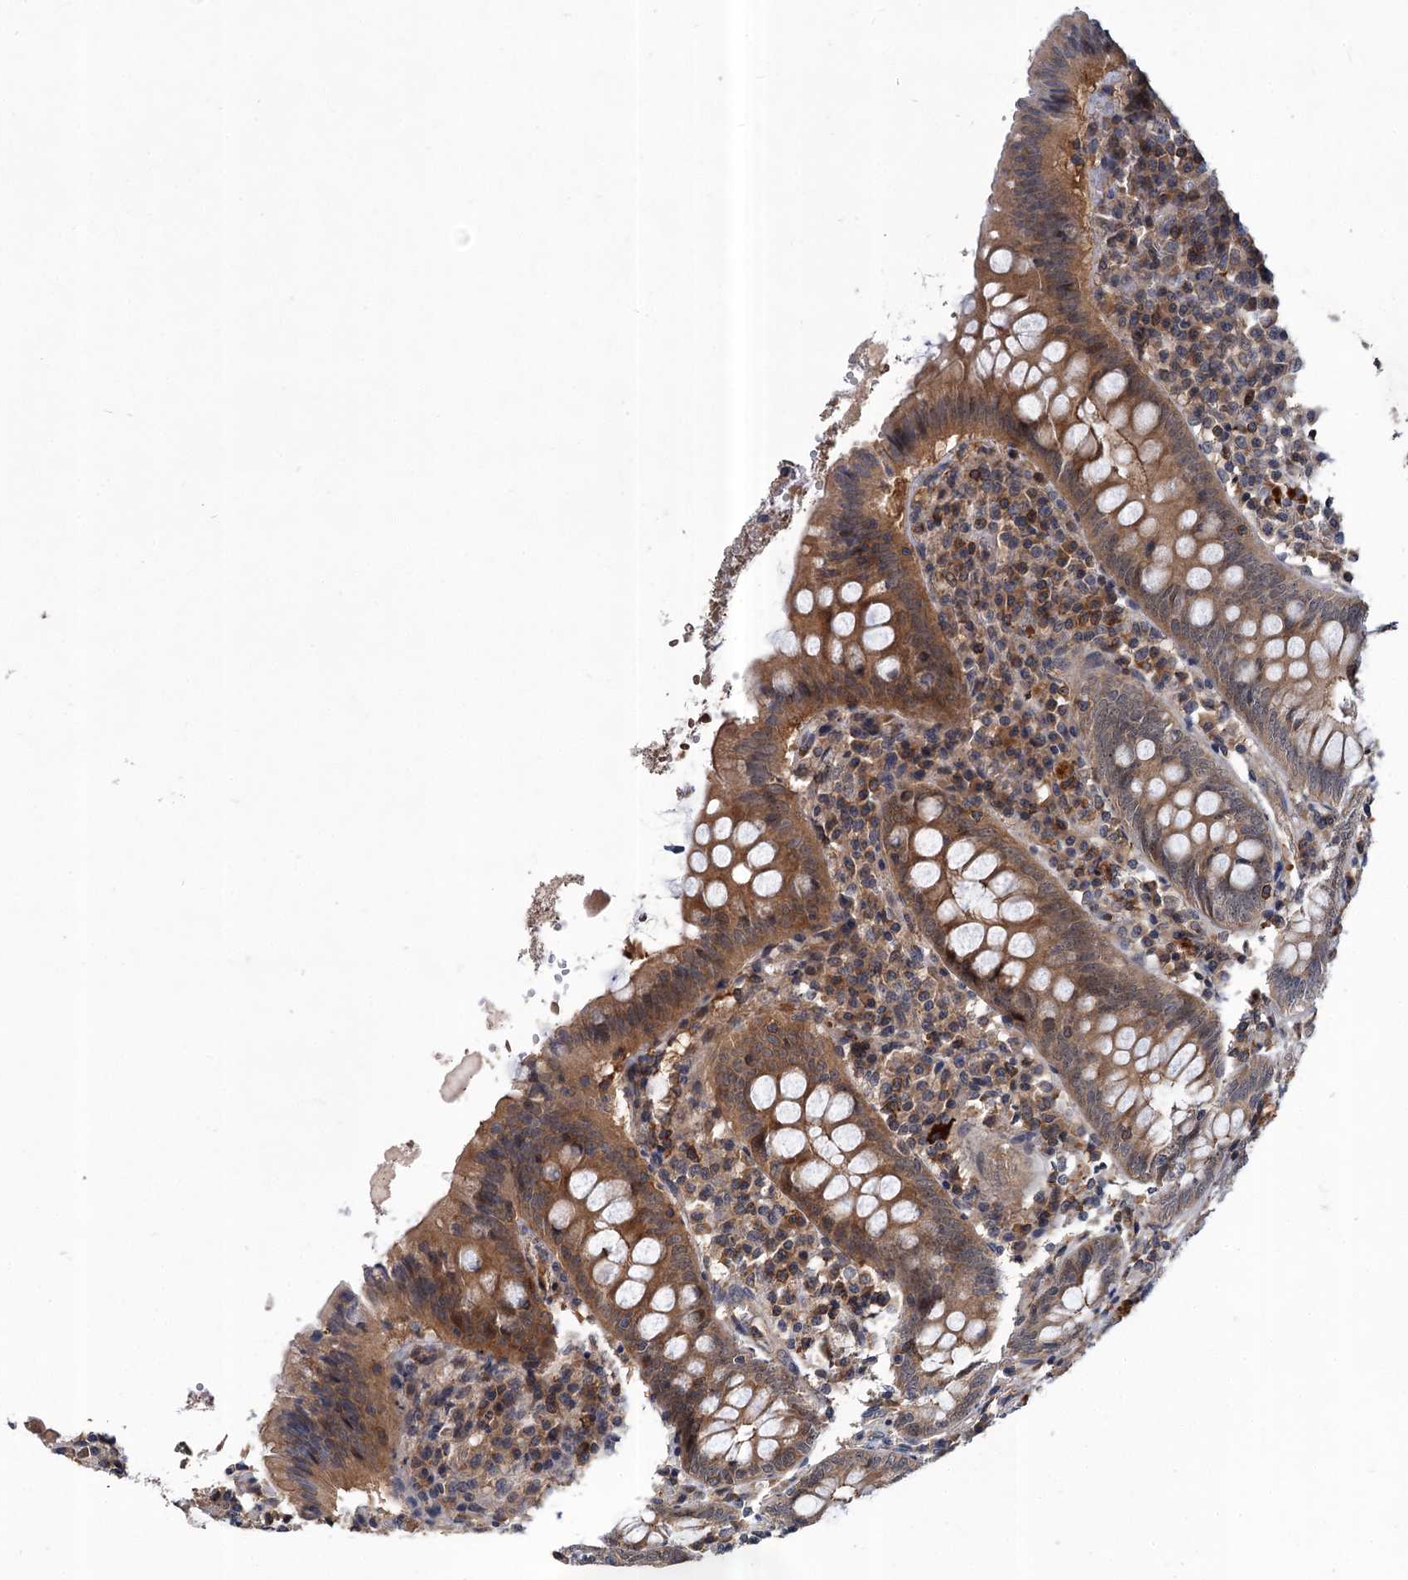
{"staining": {"intensity": "moderate", "quantity": ">75%", "location": "cytoplasmic/membranous"}, "tissue": "appendix", "cell_type": "Glandular cells", "image_type": "normal", "snomed": [{"axis": "morphology", "description": "Normal tissue, NOS"}, {"axis": "topography", "description": "Appendix"}], "caption": "Appendix stained with DAB immunohistochemistry (IHC) displays medium levels of moderate cytoplasmic/membranous positivity in approximately >75% of glandular cells. (IHC, brightfield microscopy, high magnification).", "gene": "ABLIM1", "patient": {"sex": "female", "age": 54}}